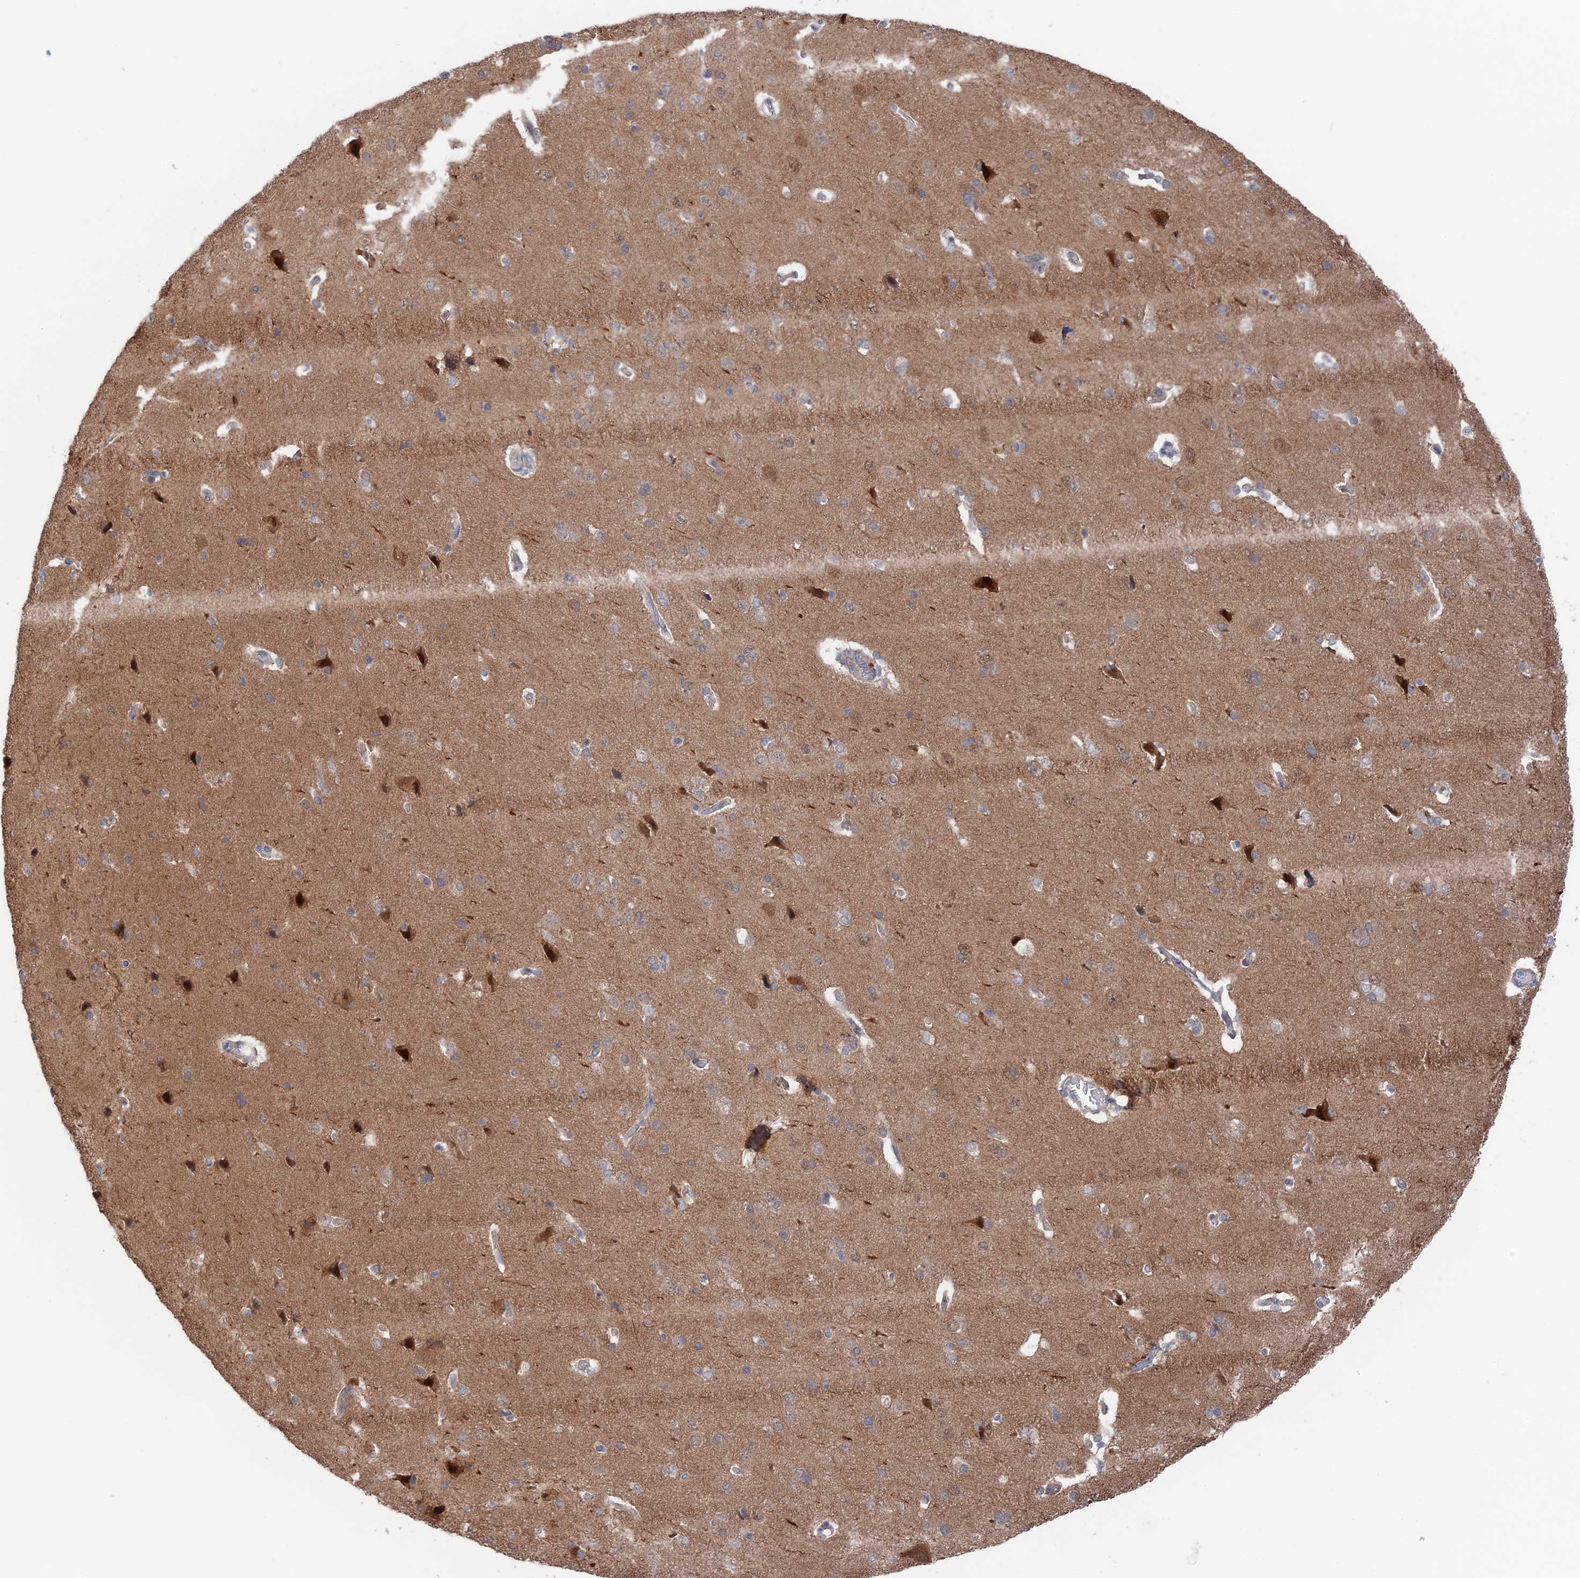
{"staining": {"intensity": "moderate", "quantity": "25%-75%", "location": "cytoplasmic/membranous"}, "tissue": "cerebral cortex", "cell_type": "Endothelial cells", "image_type": "normal", "snomed": [{"axis": "morphology", "description": "Normal tissue, NOS"}, {"axis": "topography", "description": "Cerebral cortex"}], "caption": "Unremarkable cerebral cortex displays moderate cytoplasmic/membranous expression in about 25%-75% of endothelial cells (DAB = brown stain, brightfield microscopy at high magnification)..", "gene": "IRGQ", "patient": {"sex": "male", "age": 62}}